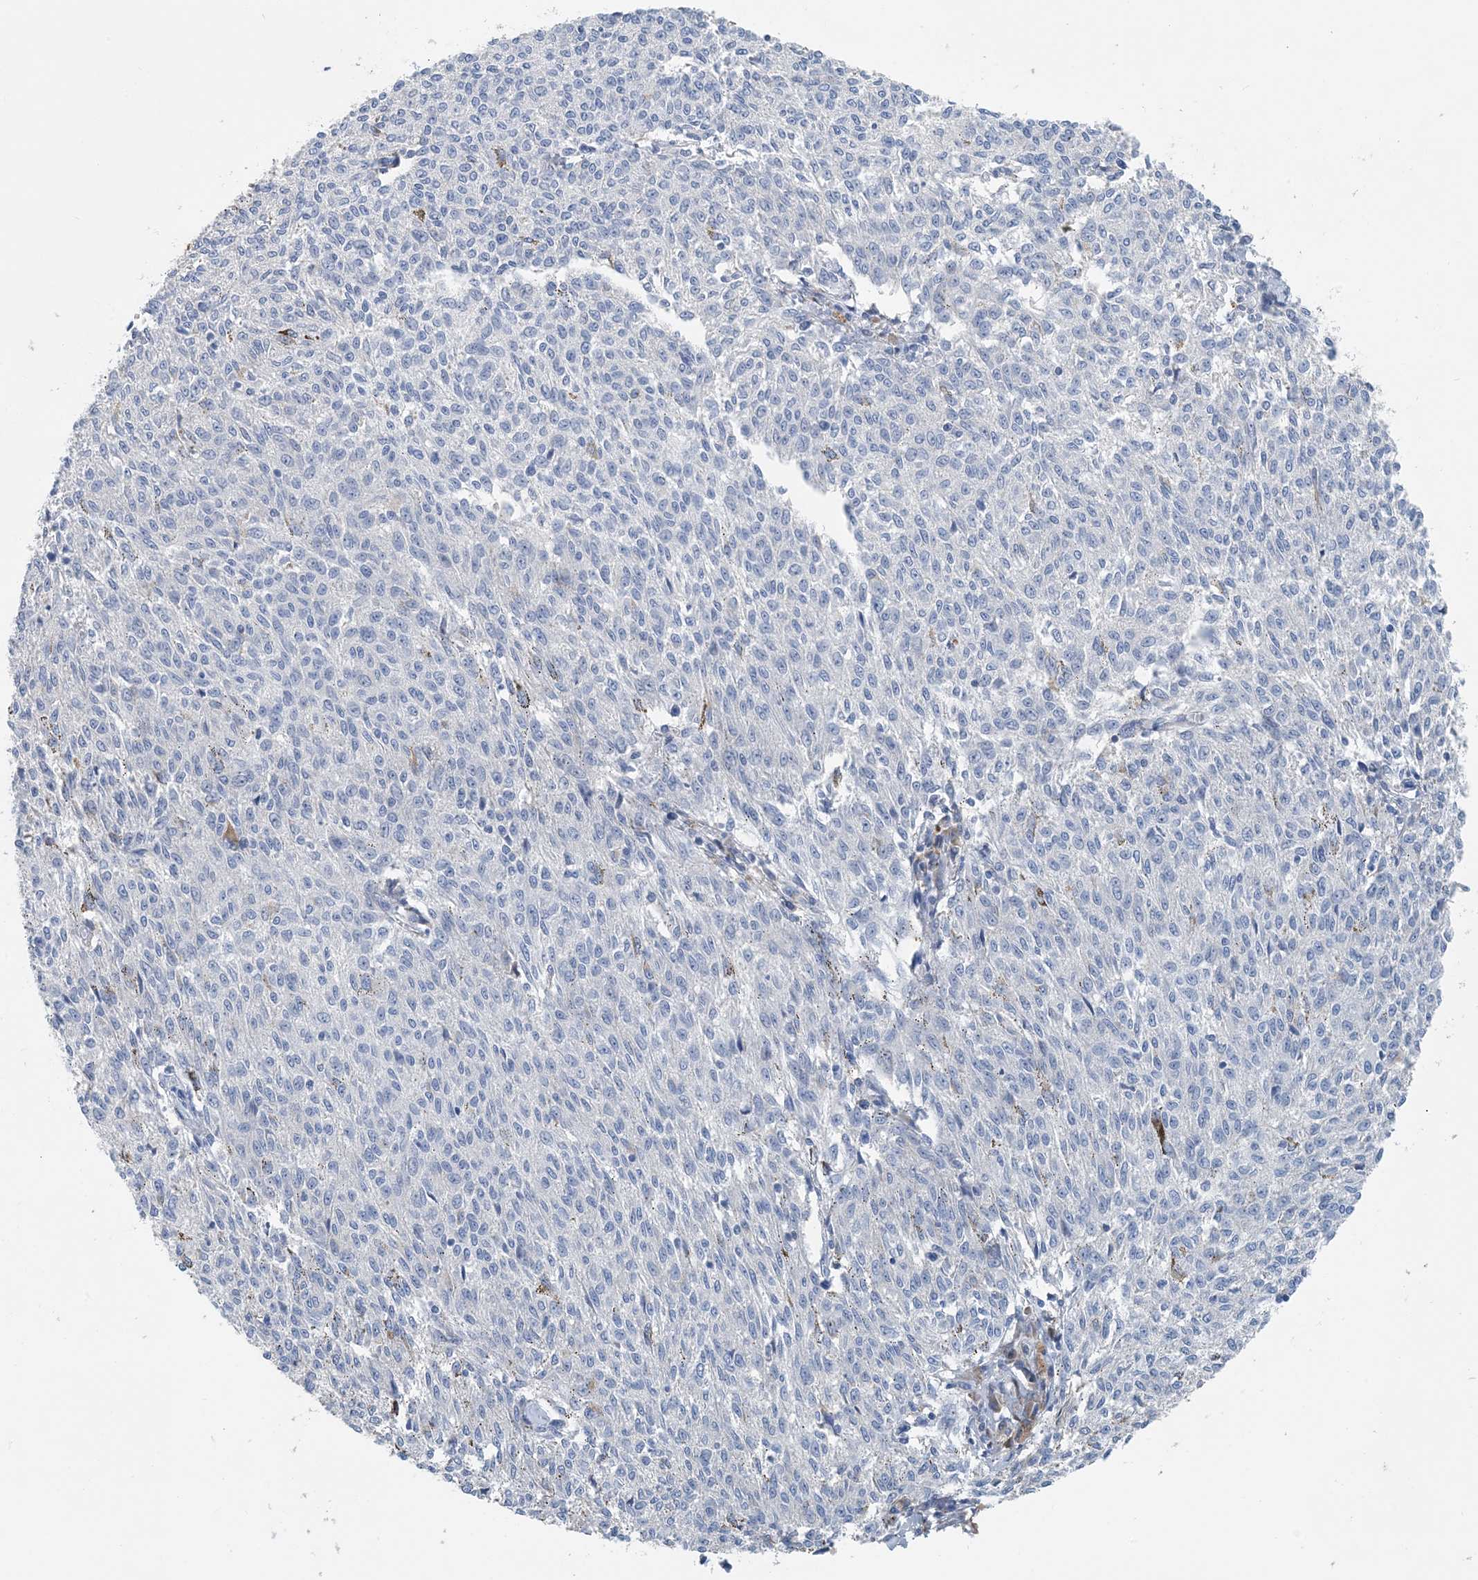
{"staining": {"intensity": "negative", "quantity": "none", "location": "none"}, "tissue": "melanoma", "cell_type": "Tumor cells", "image_type": "cancer", "snomed": [{"axis": "morphology", "description": "Malignant melanoma, NOS"}, {"axis": "topography", "description": "Skin"}], "caption": "Immunohistochemical staining of human melanoma displays no significant expression in tumor cells.", "gene": "CTRL", "patient": {"sex": "female", "age": 72}}